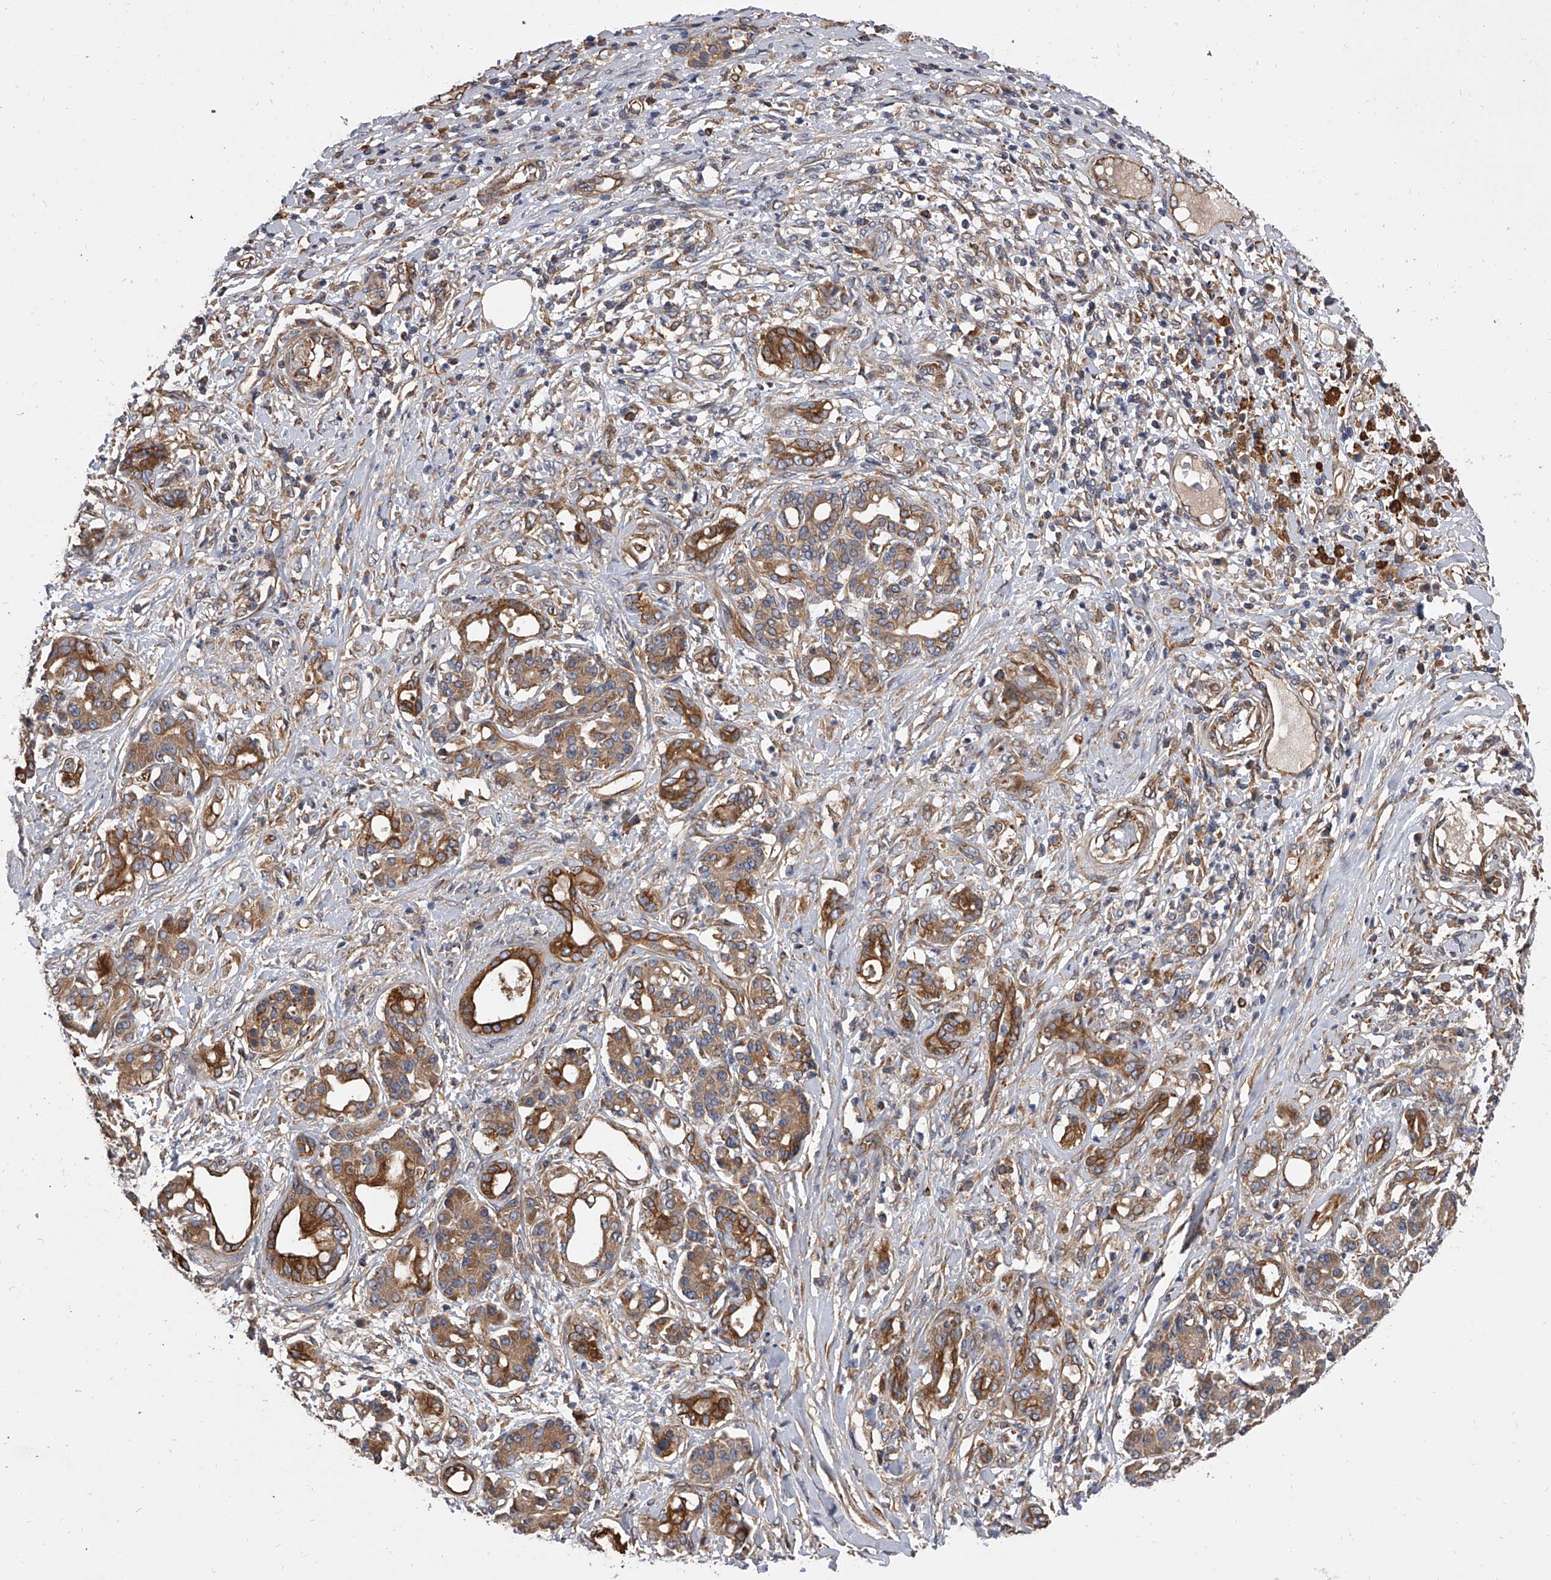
{"staining": {"intensity": "moderate", "quantity": "25%-75%", "location": "cytoplasmic/membranous"}, "tissue": "pancreatic cancer", "cell_type": "Tumor cells", "image_type": "cancer", "snomed": [{"axis": "morphology", "description": "Adenocarcinoma, NOS"}, {"axis": "topography", "description": "Pancreas"}], "caption": "High-magnification brightfield microscopy of pancreatic cancer stained with DAB (3,3'-diaminobenzidine) (brown) and counterstained with hematoxylin (blue). tumor cells exhibit moderate cytoplasmic/membranous positivity is present in approximately25%-75% of cells. (brown staining indicates protein expression, while blue staining denotes nuclei).", "gene": "EXOC4", "patient": {"sex": "female", "age": 56}}